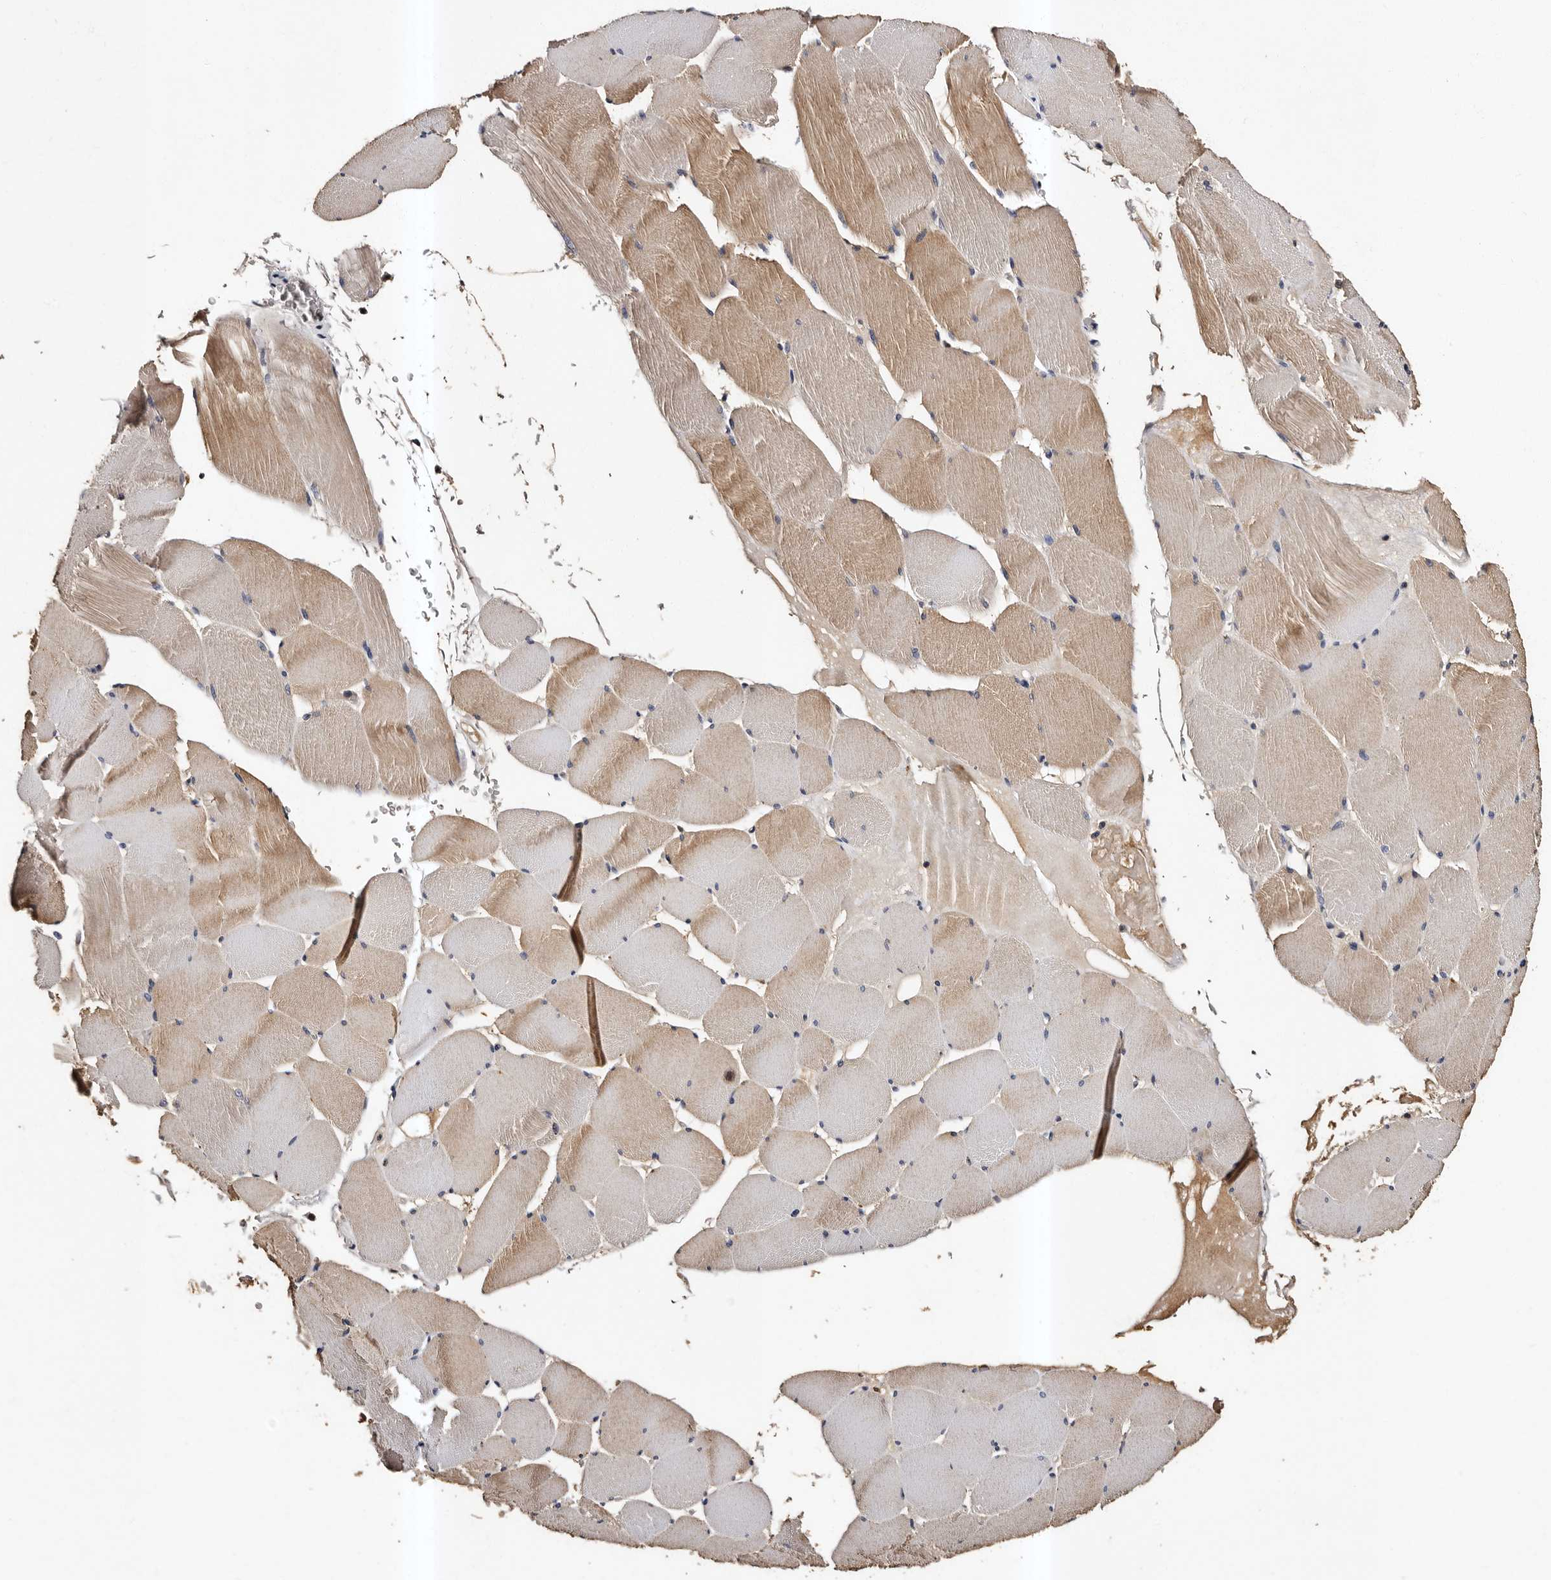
{"staining": {"intensity": "moderate", "quantity": "25%-75%", "location": "cytoplasmic/membranous"}, "tissue": "skeletal muscle", "cell_type": "Myocytes", "image_type": "normal", "snomed": [{"axis": "morphology", "description": "Normal tissue, NOS"}, {"axis": "topography", "description": "Skeletal muscle"}], "caption": "Unremarkable skeletal muscle exhibits moderate cytoplasmic/membranous staining in approximately 25%-75% of myocytes, visualized by immunohistochemistry. The staining was performed using DAB (3,3'-diaminobenzidine), with brown indicating positive protein expression. Nuclei are stained blue with hematoxylin.", "gene": "ADCK5", "patient": {"sex": "male", "age": 62}}